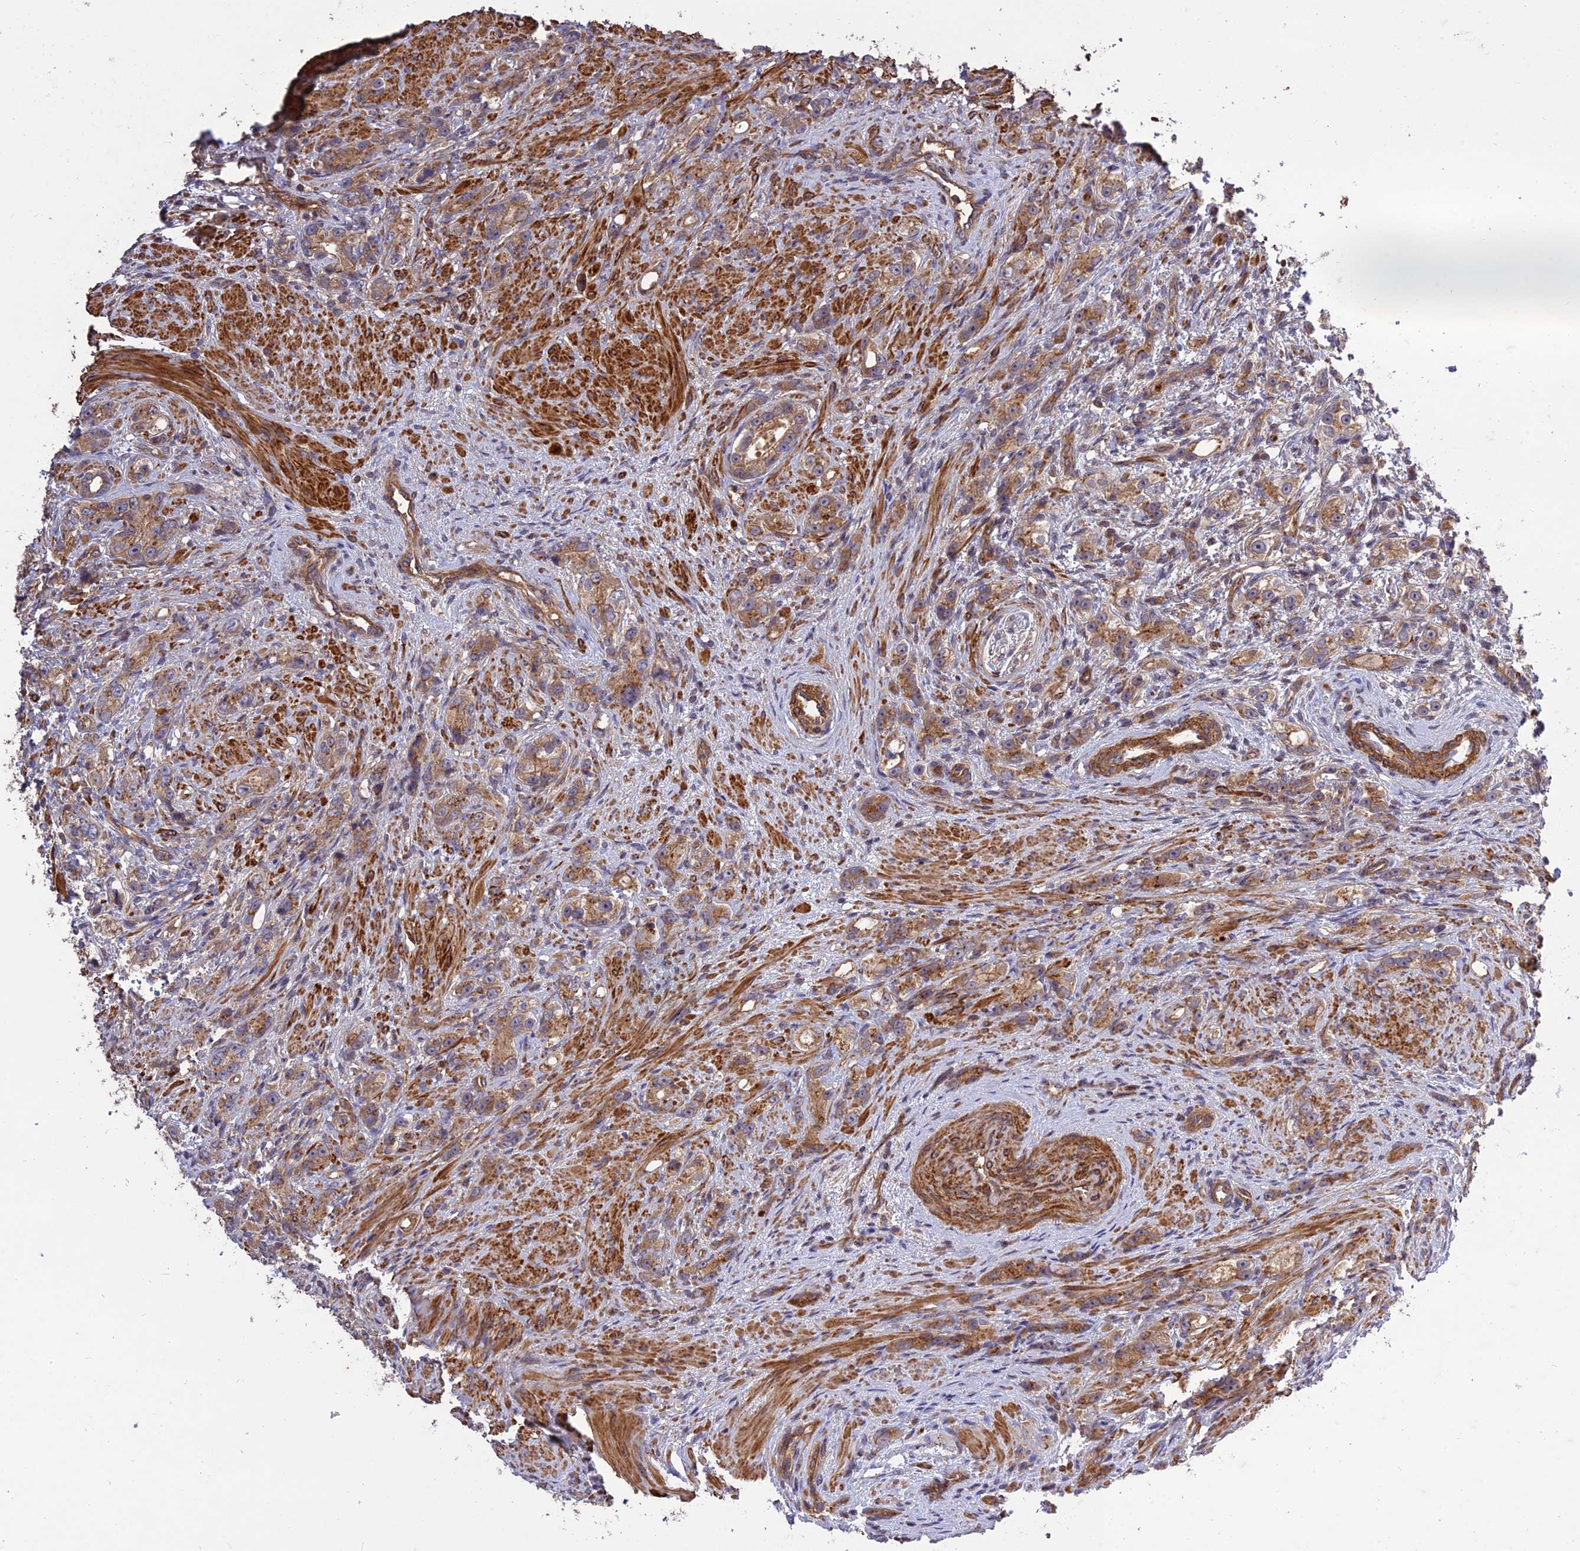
{"staining": {"intensity": "moderate", "quantity": ">75%", "location": "cytoplasmic/membranous"}, "tissue": "prostate cancer", "cell_type": "Tumor cells", "image_type": "cancer", "snomed": [{"axis": "morphology", "description": "Adenocarcinoma, High grade"}, {"axis": "topography", "description": "Prostate"}], "caption": "Tumor cells show medium levels of moderate cytoplasmic/membranous positivity in approximately >75% of cells in prostate cancer. (DAB (3,3'-diaminobenzidine) = brown stain, brightfield microscopy at high magnification).", "gene": "TMEM131L", "patient": {"sex": "male", "age": 63}}